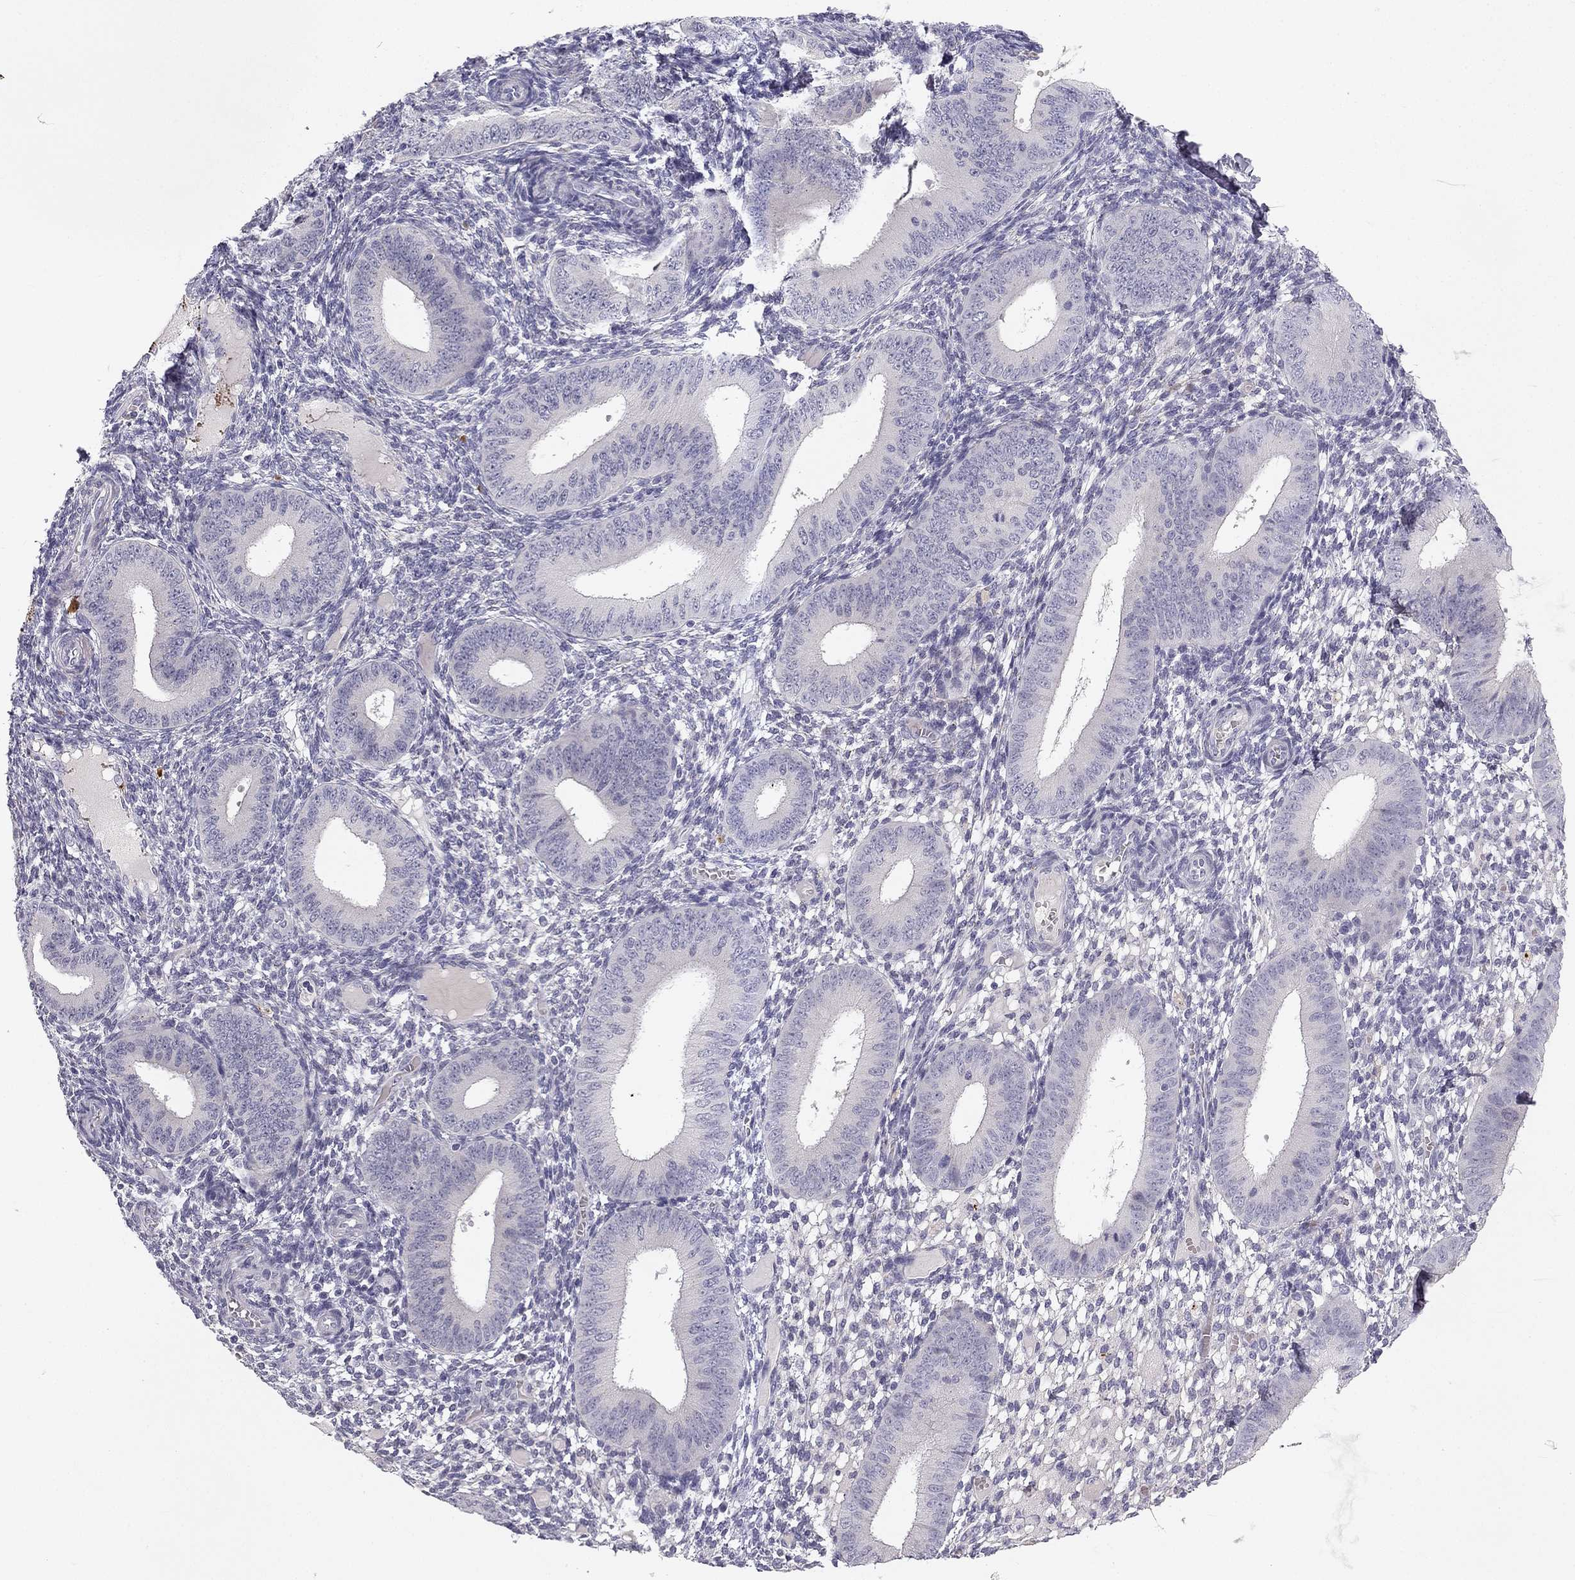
{"staining": {"intensity": "negative", "quantity": "none", "location": "none"}, "tissue": "endometrium", "cell_type": "Cells in endometrial stroma", "image_type": "normal", "snomed": [{"axis": "morphology", "description": "Normal tissue, NOS"}, {"axis": "topography", "description": "Endometrium"}], "caption": "IHC image of benign endometrium: endometrium stained with DAB (3,3'-diaminobenzidine) demonstrates no significant protein staining in cells in endometrial stroma. Brightfield microscopy of IHC stained with DAB (brown) and hematoxylin (blue), captured at high magnification.", "gene": "SLC6A4", "patient": {"sex": "female", "age": 39}}